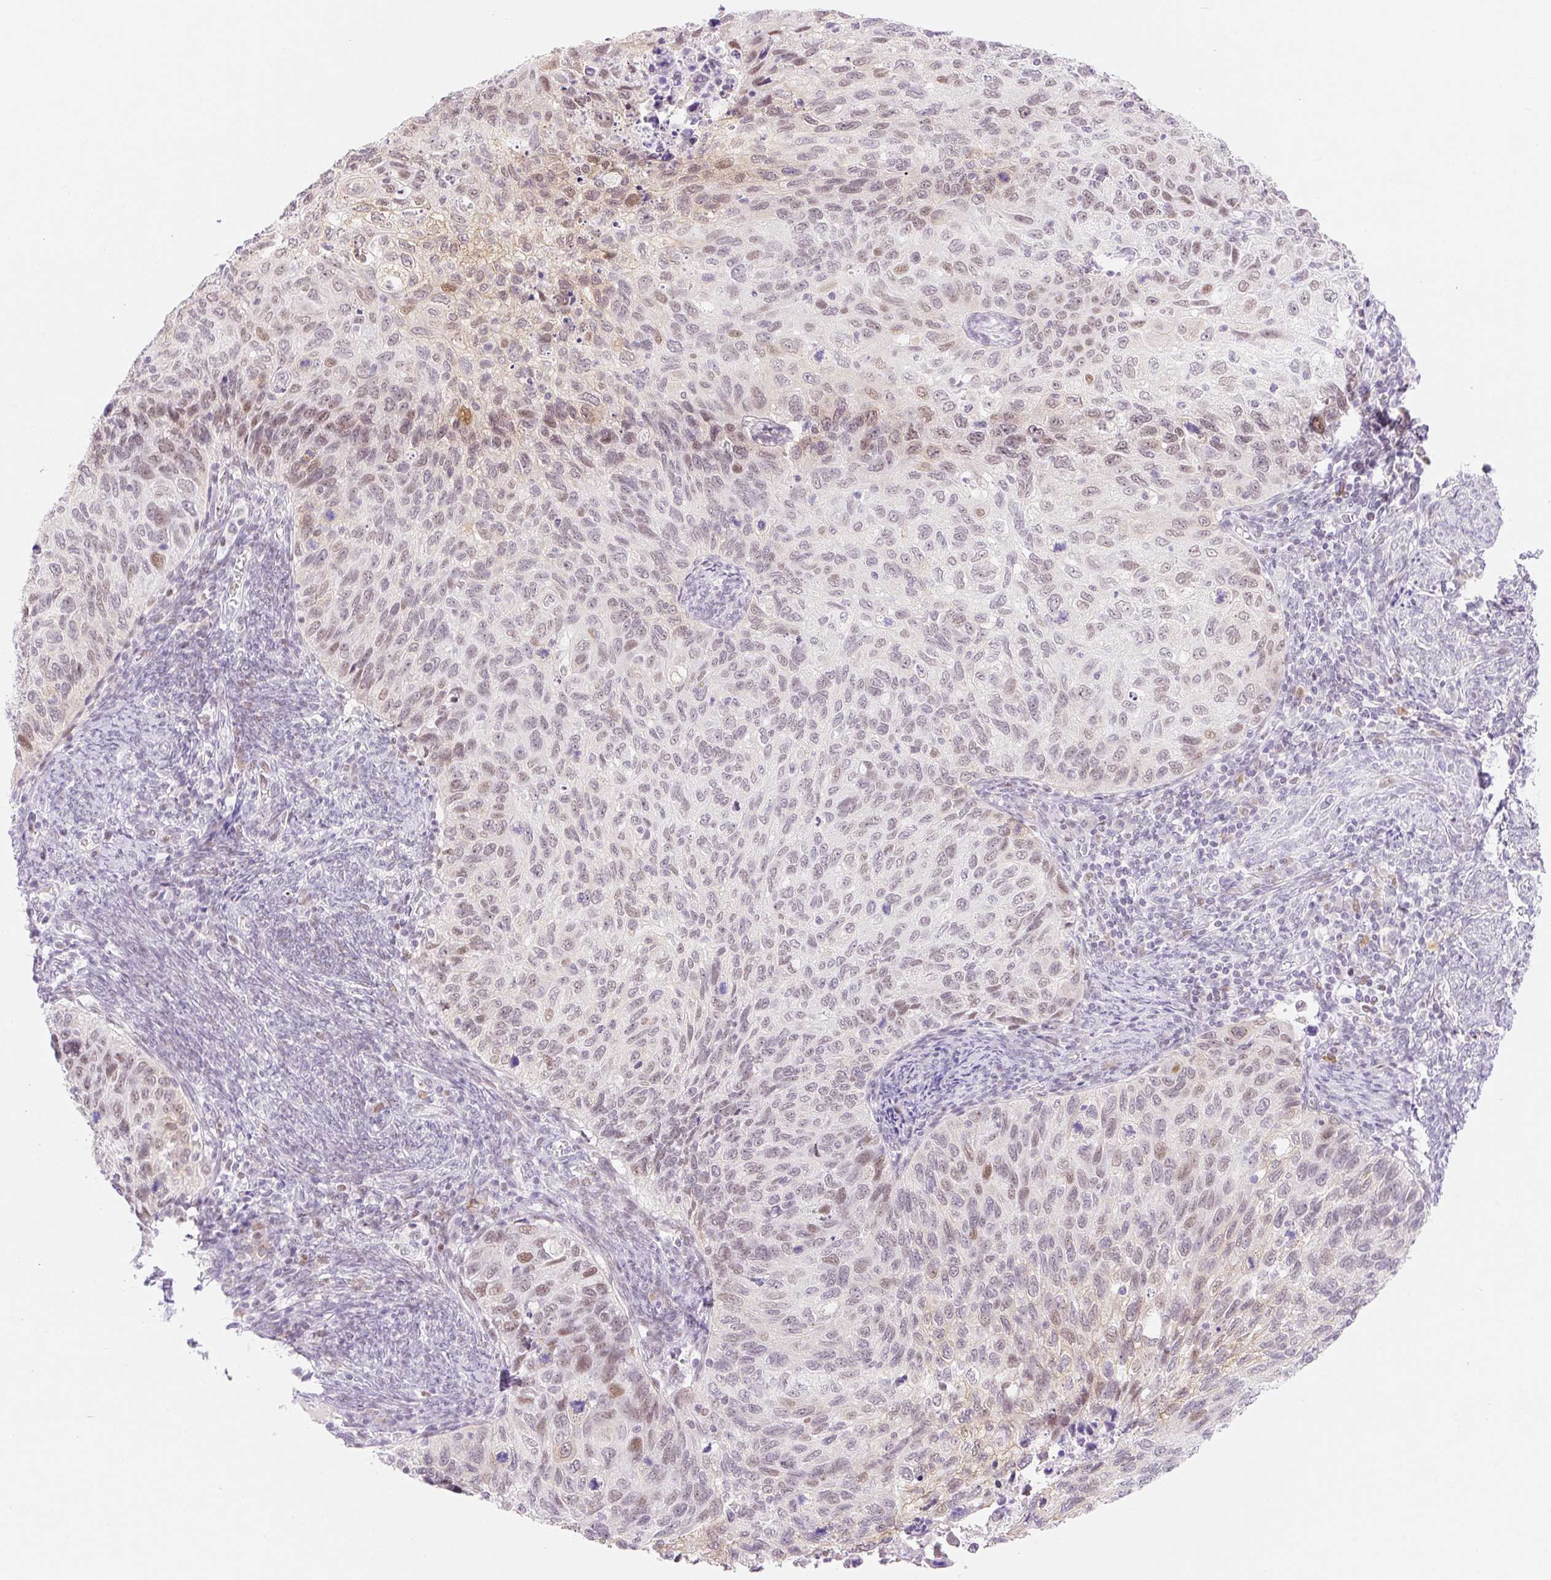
{"staining": {"intensity": "weak", "quantity": "25%-75%", "location": "nuclear"}, "tissue": "cervical cancer", "cell_type": "Tumor cells", "image_type": "cancer", "snomed": [{"axis": "morphology", "description": "Squamous cell carcinoma, NOS"}, {"axis": "topography", "description": "Cervix"}], "caption": "IHC staining of cervical squamous cell carcinoma, which demonstrates low levels of weak nuclear positivity in about 25%-75% of tumor cells indicating weak nuclear protein expression. The staining was performed using DAB (brown) for protein detection and nuclei were counterstained in hematoxylin (blue).", "gene": "H2BW1", "patient": {"sex": "female", "age": 70}}